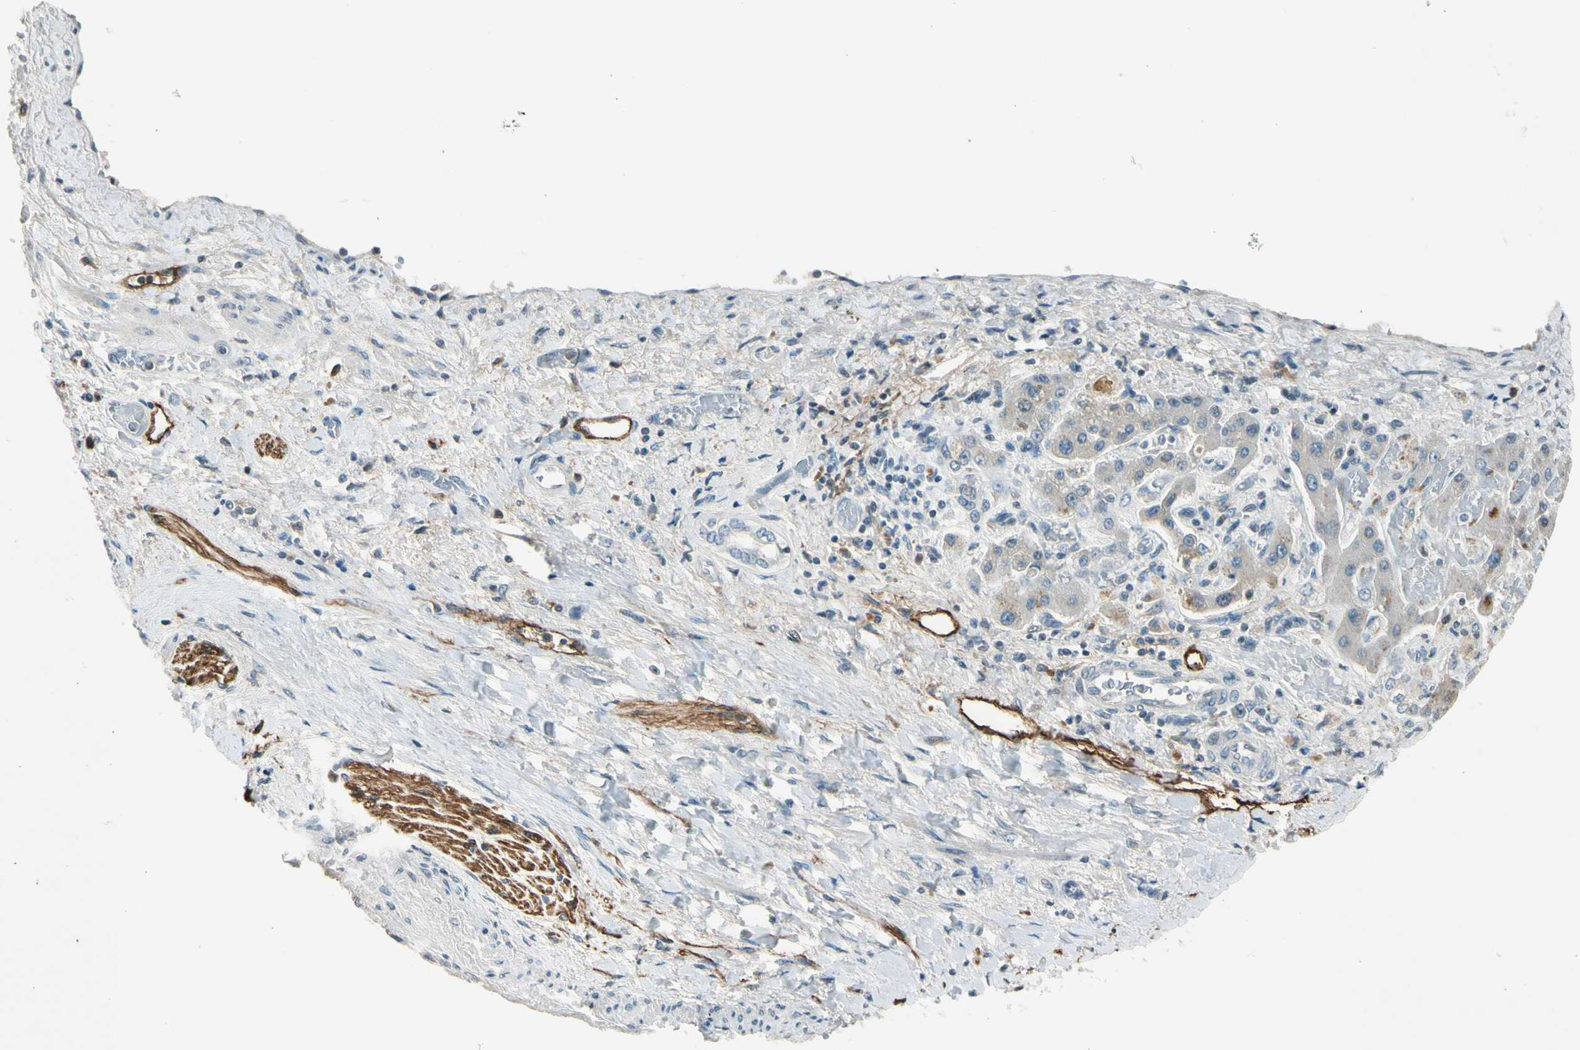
{"staining": {"intensity": "negative", "quantity": "none", "location": "none"}, "tissue": "liver cancer", "cell_type": "Tumor cells", "image_type": "cancer", "snomed": [{"axis": "morphology", "description": "Cholangiocarcinoma"}, {"axis": "topography", "description": "Liver"}], "caption": "The image exhibits no staining of tumor cells in liver cancer (cholangiocarcinoma).", "gene": "PDPN", "patient": {"sex": "male", "age": 50}}